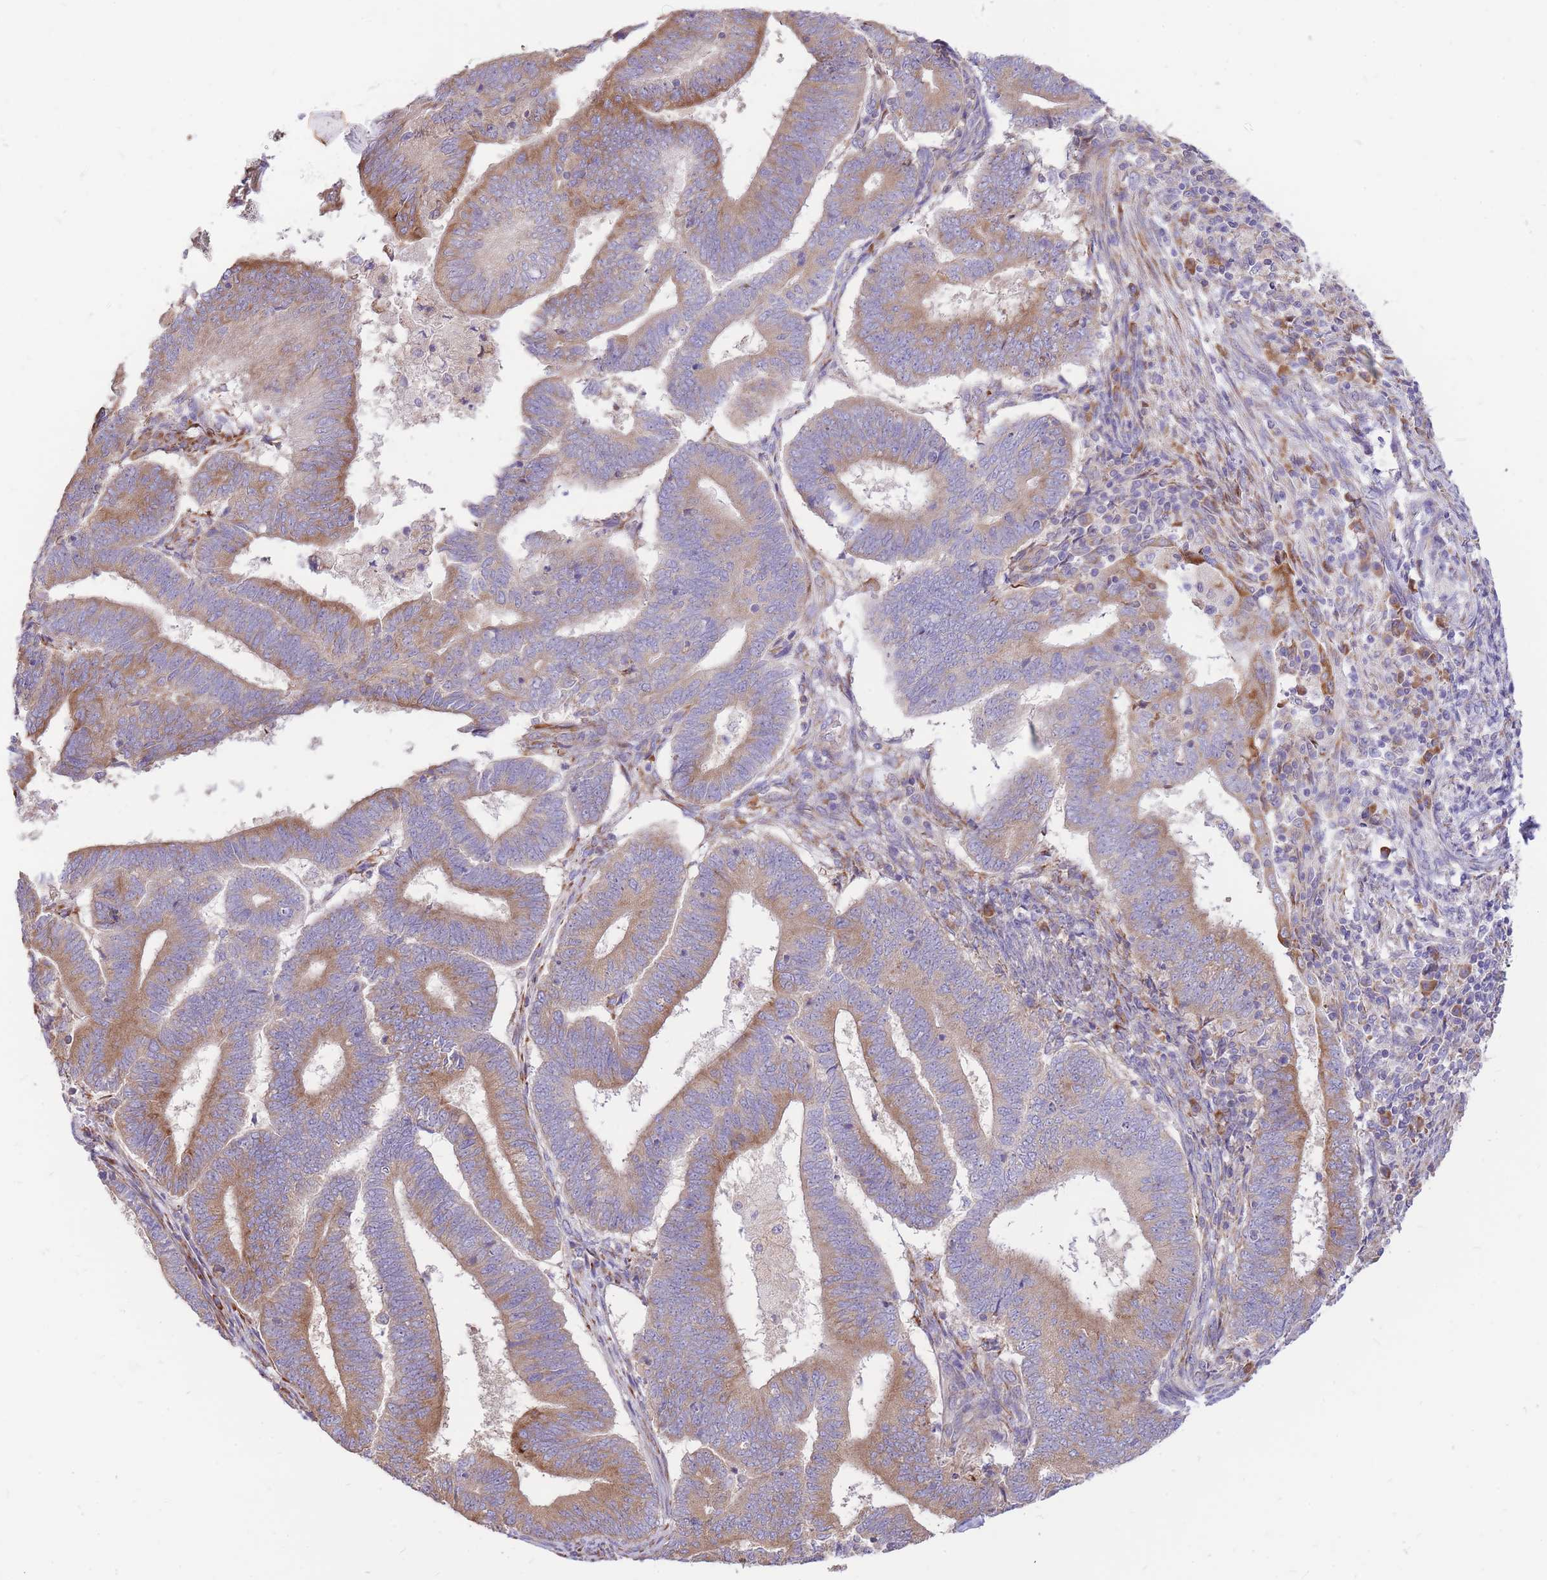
{"staining": {"intensity": "moderate", "quantity": "25%-75%", "location": "cytoplasmic/membranous"}, "tissue": "endometrial cancer", "cell_type": "Tumor cells", "image_type": "cancer", "snomed": [{"axis": "morphology", "description": "Adenocarcinoma, NOS"}, {"axis": "topography", "description": "Endometrium"}], "caption": "Protein expression analysis of human endometrial cancer (adenocarcinoma) reveals moderate cytoplasmic/membranous positivity in about 25%-75% of tumor cells. (DAB IHC, brown staining for protein, blue staining for nuclei).", "gene": "GBP7", "patient": {"sex": "female", "age": 70}}